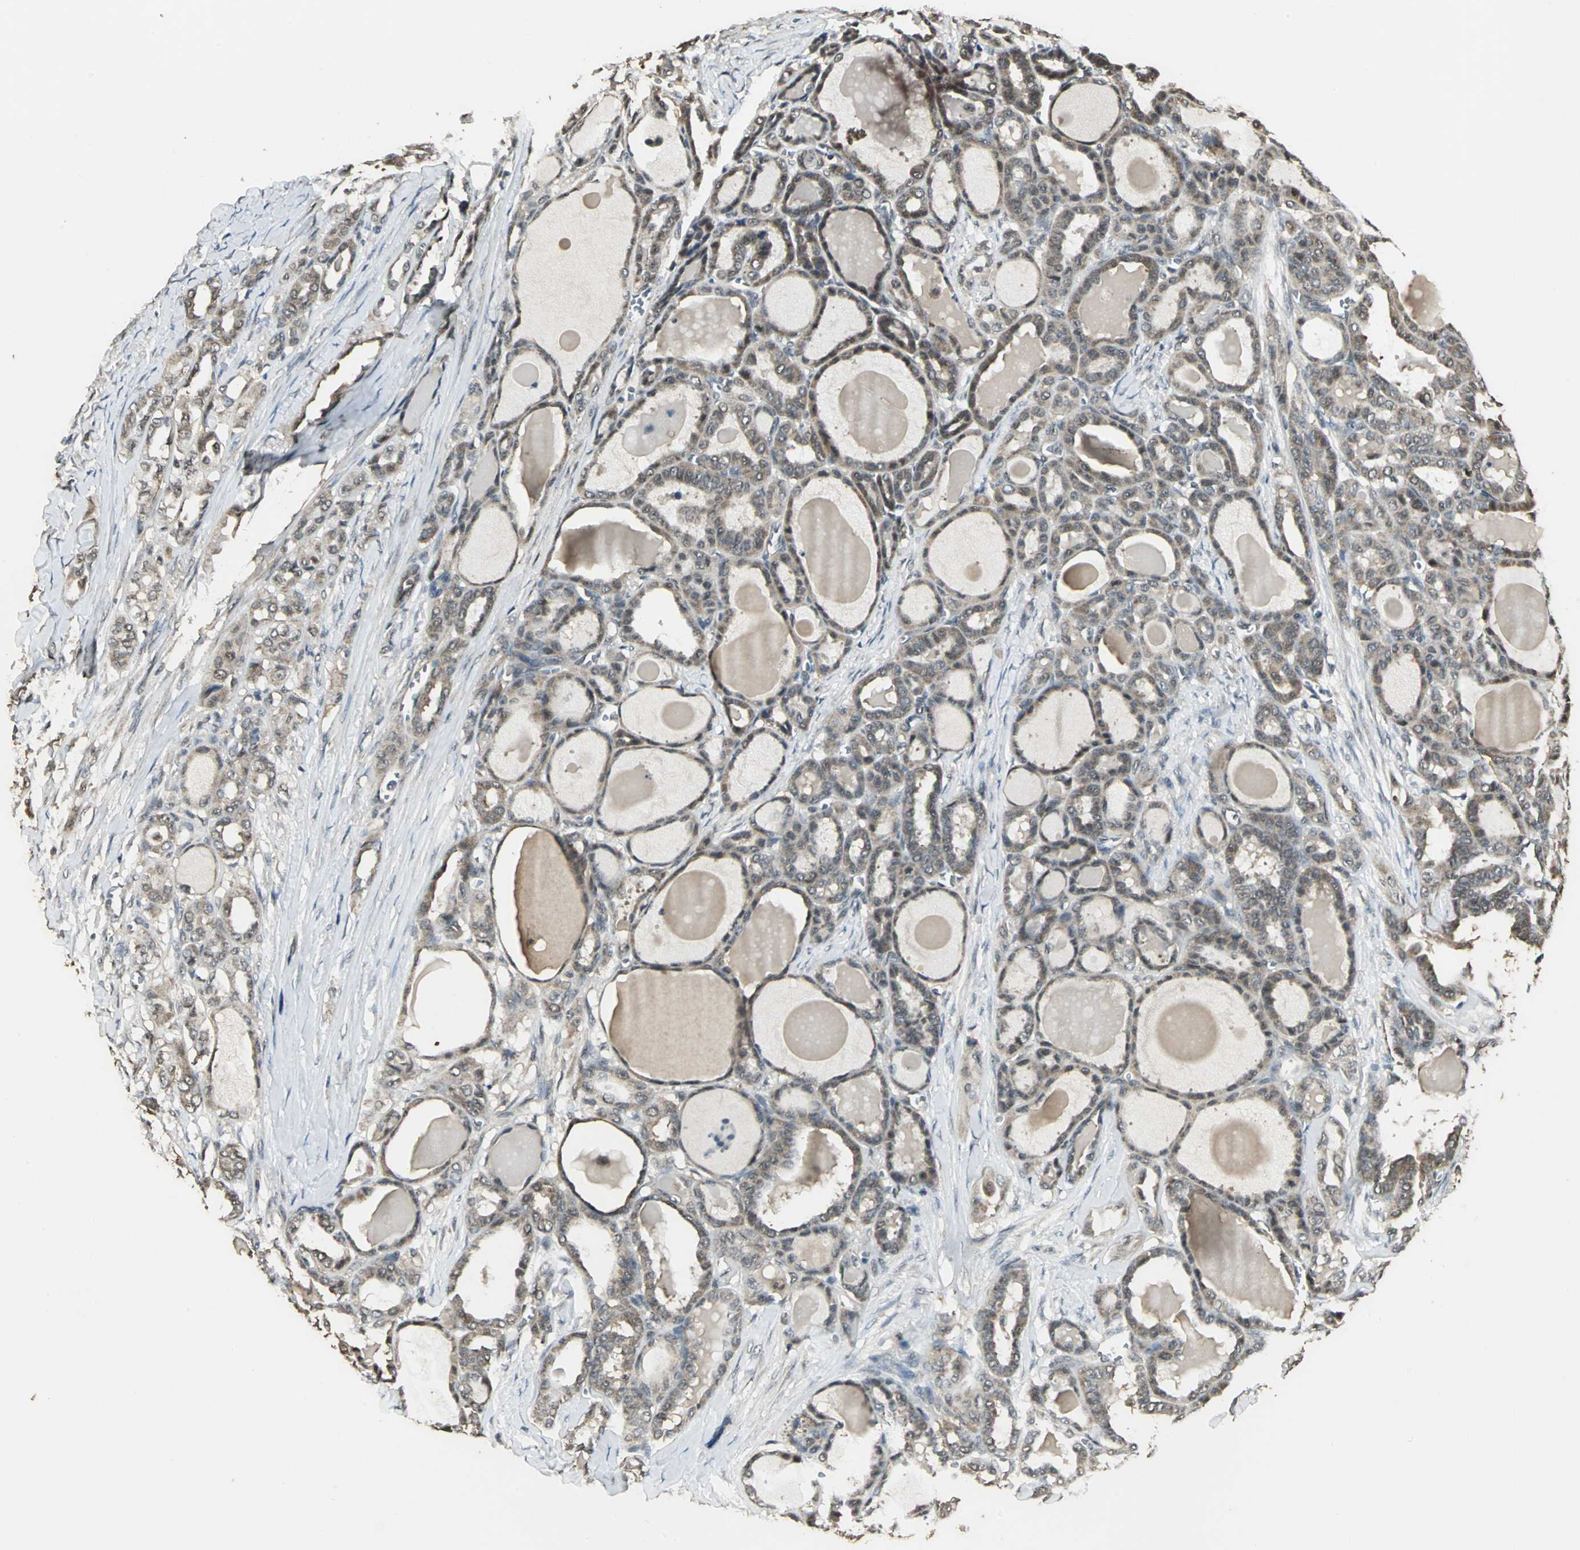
{"staining": {"intensity": "moderate", "quantity": "25%-75%", "location": "cytoplasmic/membranous"}, "tissue": "thyroid cancer", "cell_type": "Tumor cells", "image_type": "cancer", "snomed": [{"axis": "morphology", "description": "Carcinoma, NOS"}, {"axis": "topography", "description": "Thyroid gland"}], "caption": "IHC histopathology image of neoplastic tissue: human thyroid carcinoma stained using IHC displays medium levels of moderate protein expression localized specifically in the cytoplasmic/membranous of tumor cells, appearing as a cytoplasmic/membranous brown color.", "gene": "UCHL5", "patient": {"sex": "female", "age": 91}}